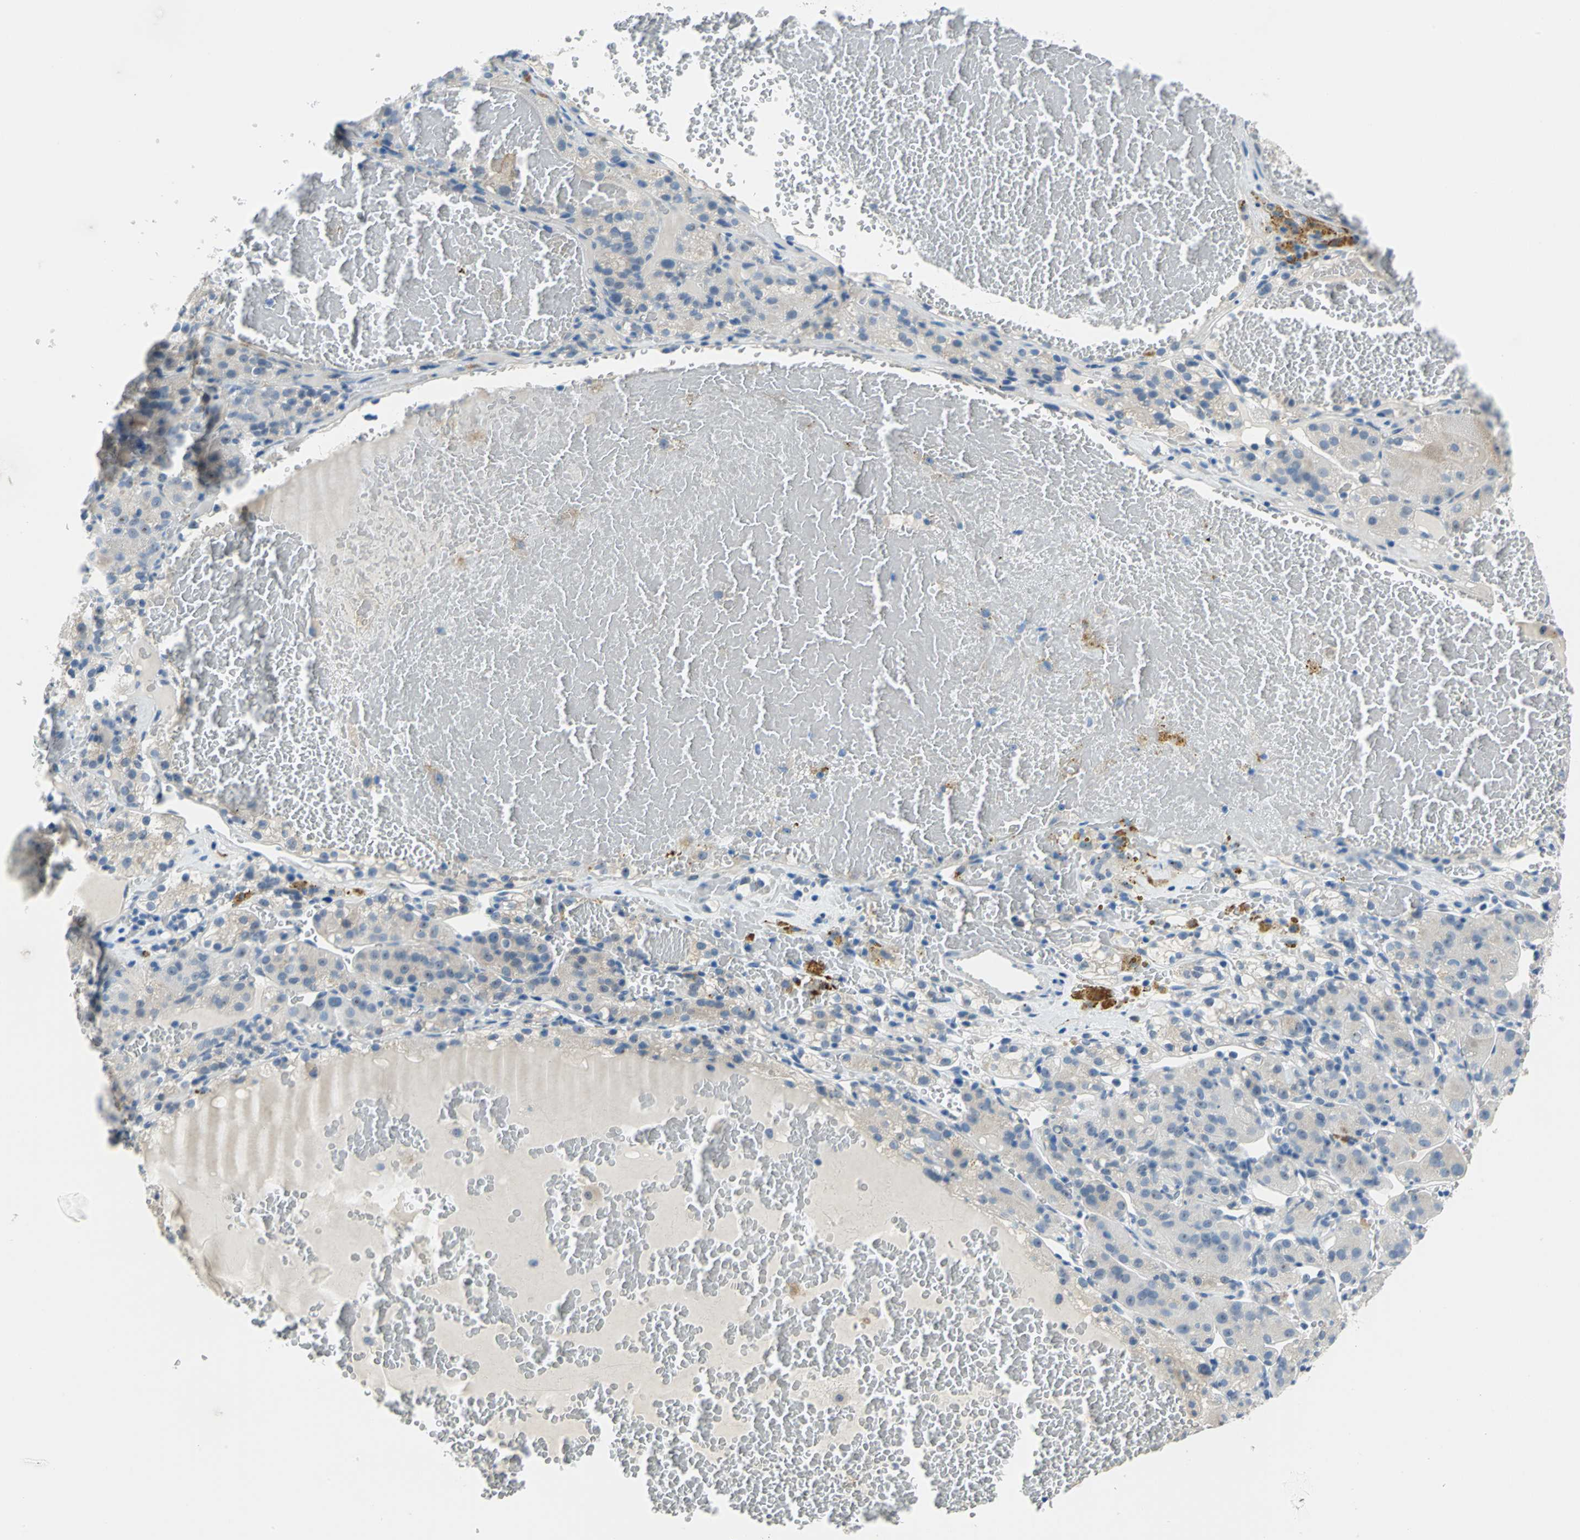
{"staining": {"intensity": "negative", "quantity": "none", "location": "none"}, "tissue": "renal cancer", "cell_type": "Tumor cells", "image_type": "cancer", "snomed": [{"axis": "morphology", "description": "Normal tissue, NOS"}, {"axis": "morphology", "description": "Adenocarcinoma, NOS"}, {"axis": "topography", "description": "Kidney"}], "caption": "DAB immunohistochemical staining of human renal cancer (adenocarcinoma) displays no significant expression in tumor cells.", "gene": "MUC4", "patient": {"sex": "male", "age": 61}}